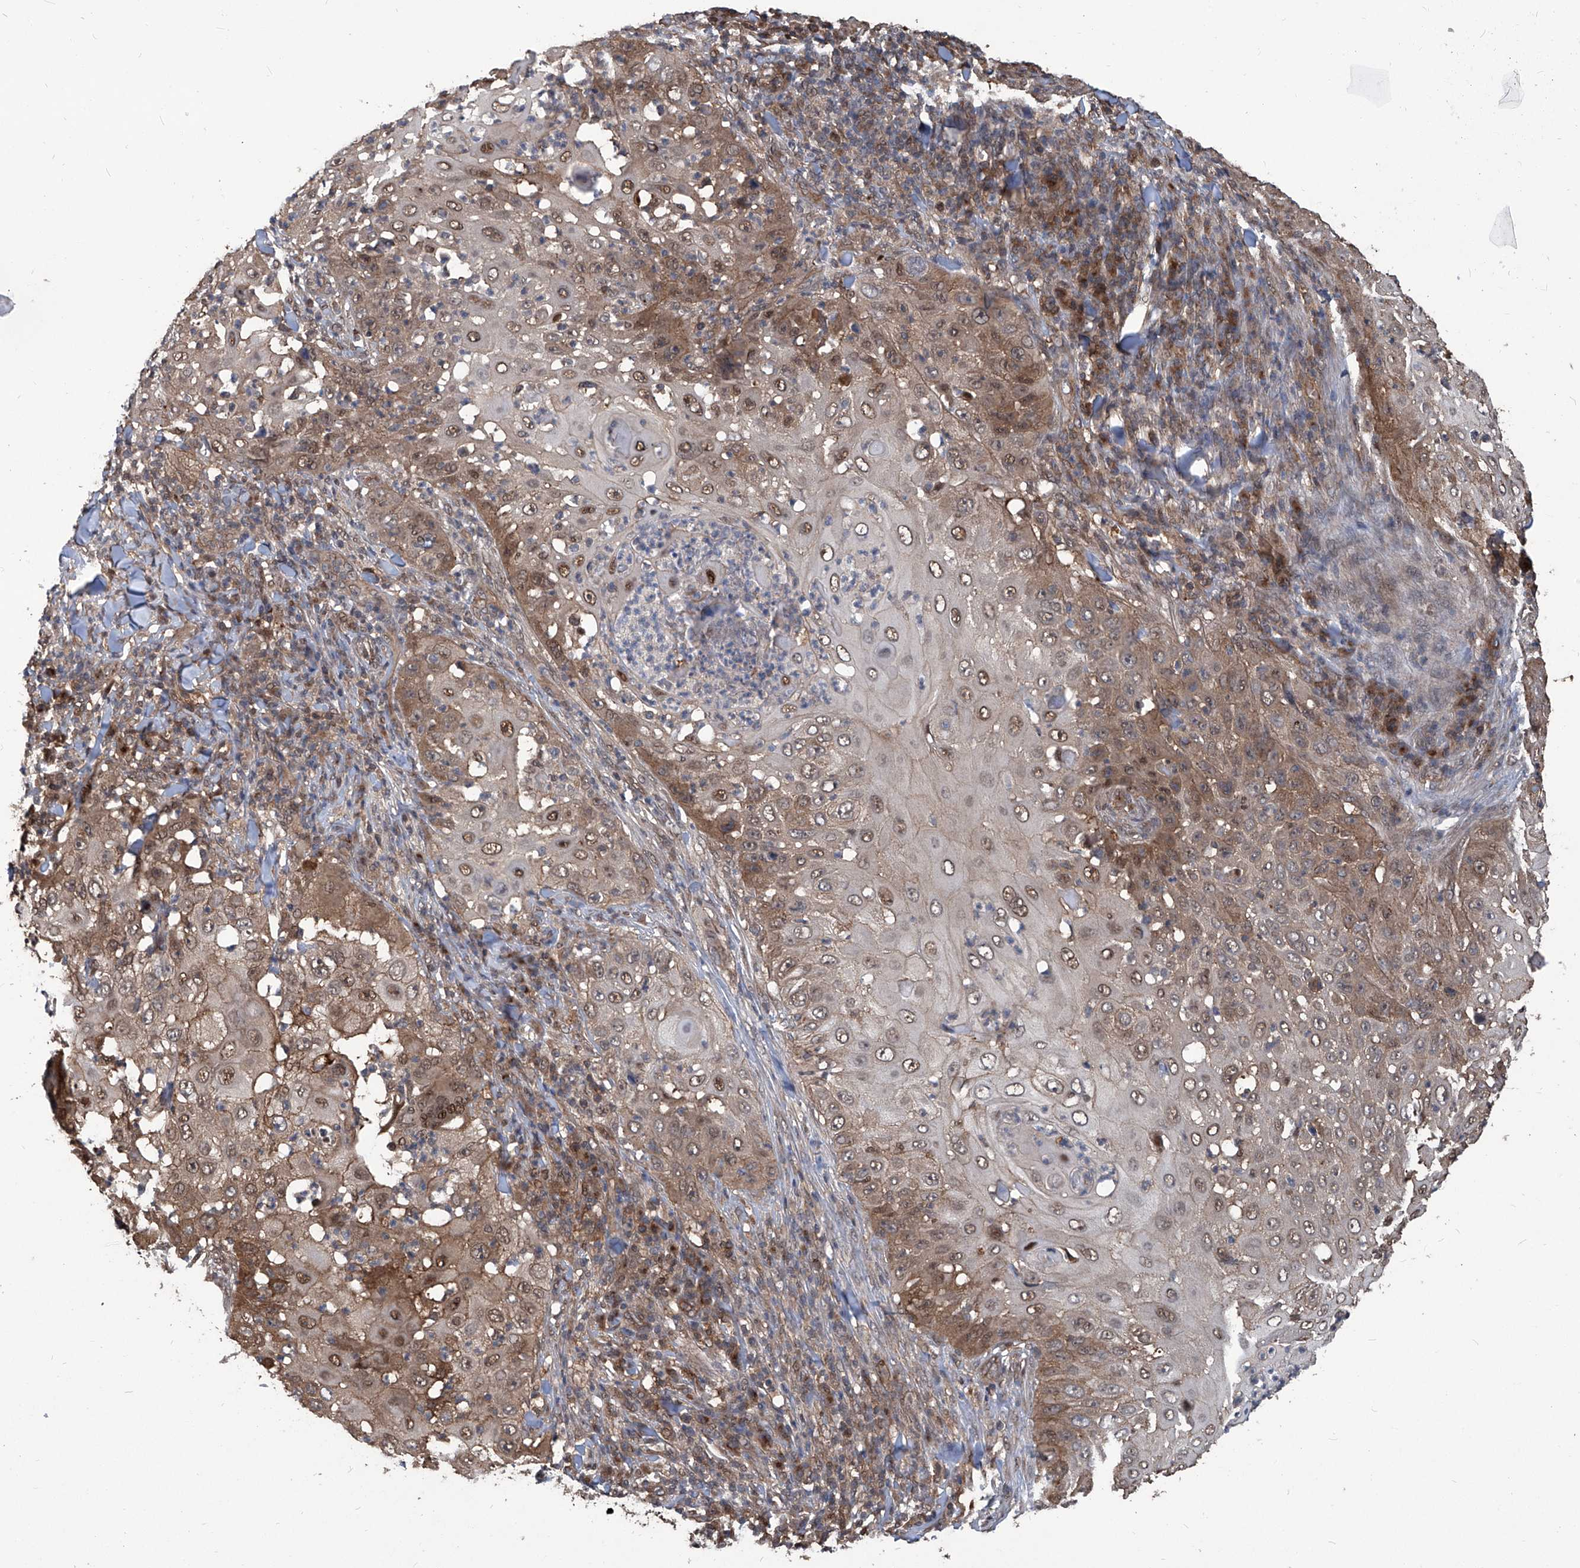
{"staining": {"intensity": "moderate", "quantity": "25%-75%", "location": "cytoplasmic/membranous,nuclear"}, "tissue": "skin cancer", "cell_type": "Tumor cells", "image_type": "cancer", "snomed": [{"axis": "morphology", "description": "Squamous cell carcinoma, NOS"}, {"axis": "topography", "description": "Skin"}], "caption": "Brown immunohistochemical staining in skin squamous cell carcinoma shows moderate cytoplasmic/membranous and nuclear staining in about 25%-75% of tumor cells.", "gene": "PSMB1", "patient": {"sex": "female", "age": 44}}